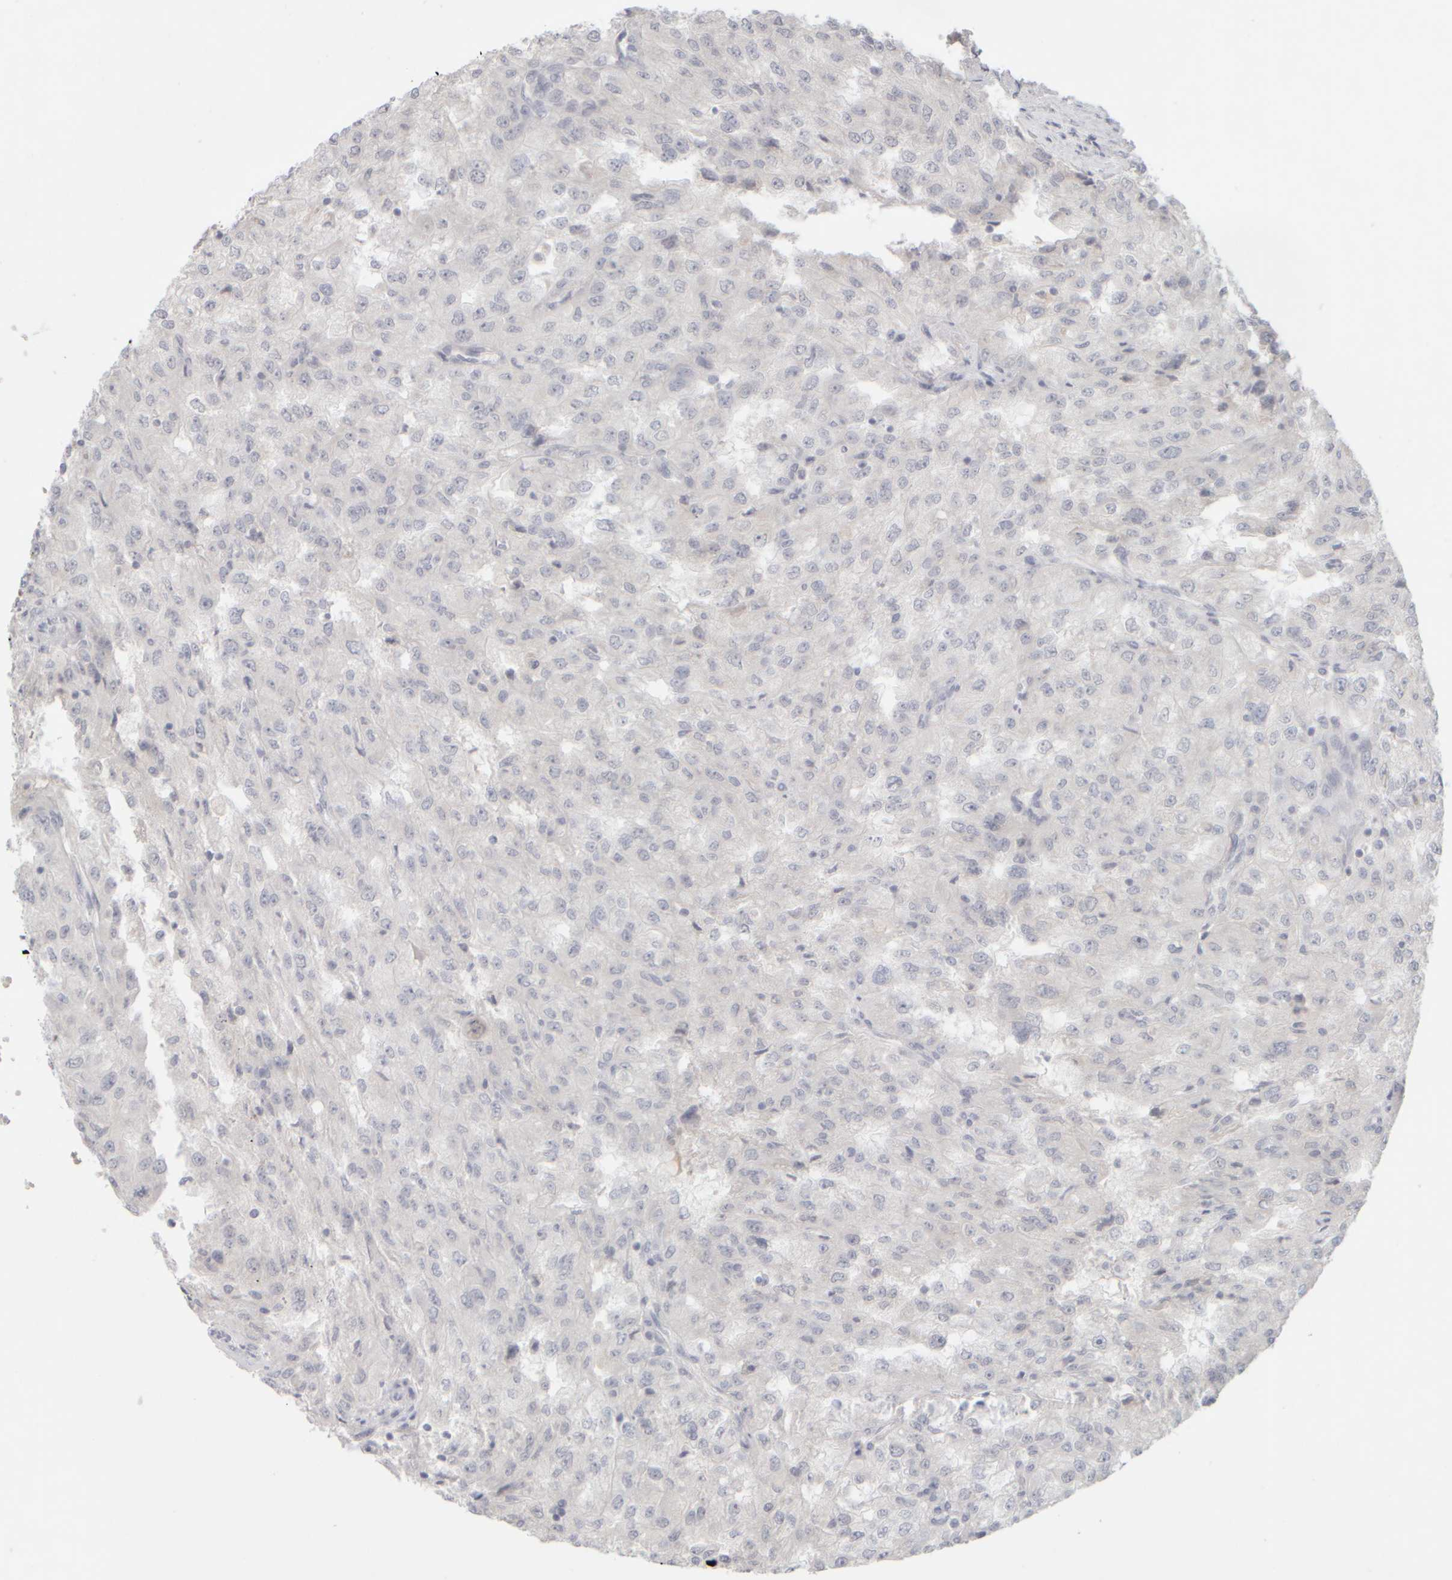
{"staining": {"intensity": "negative", "quantity": "none", "location": "none"}, "tissue": "renal cancer", "cell_type": "Tumor cells", "image_type": "cancer", "snomed": [{"axis": "morphology", "description": "Adenocarcinoma, NOS"}, {"axis": "topography", "description": "Kidney"}], "caption": "Immunohistochemistry image of neoplastic tissue: adenocarcinoma (renal) stained with DAB (3,3'-diaminobenzidine) exhibits no significant protein staining in tumor cells.", "gene": "ZNF112", "patient": {"sex": "female", "age": 54}}